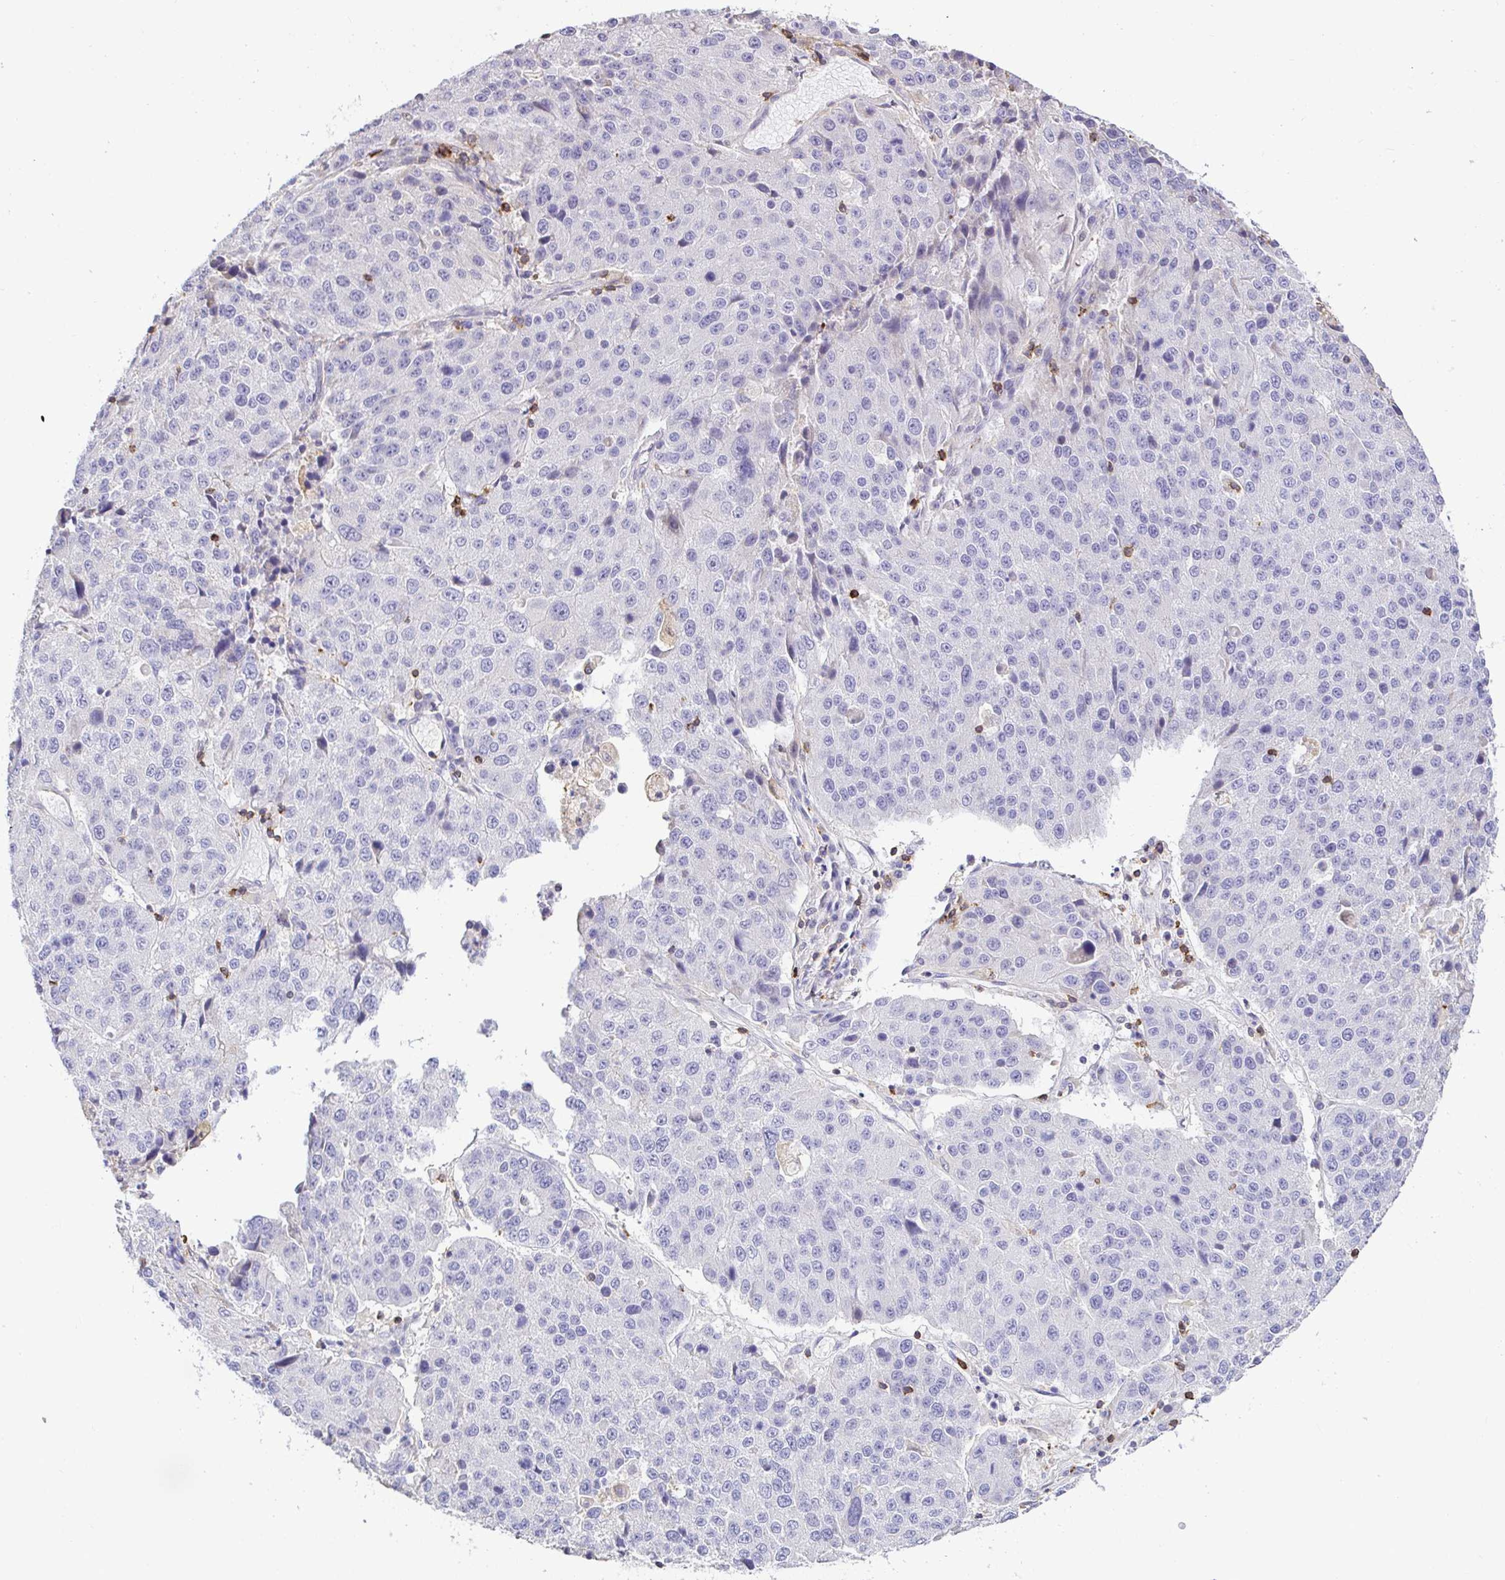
{"staining": {"intensity": "negative", "quantity": "none", "location": "none"}, "tissue": "stomach cancer", "cell_type": "Tumor cells", "image_type": "cancer", "snomed": [{"axis": "morphology", "description": "Adenocarcinoma, NOS"}, {"axis": "topography", "description": "Stomach"}], "caption": "Stomach cancer (adenocarcinoma) stained for a protein using immunohistochemistry (IHC) exhibits no staining tumor cells.", "gene": "SKAP1", "patient": {"sex": "male", "age": 71}}